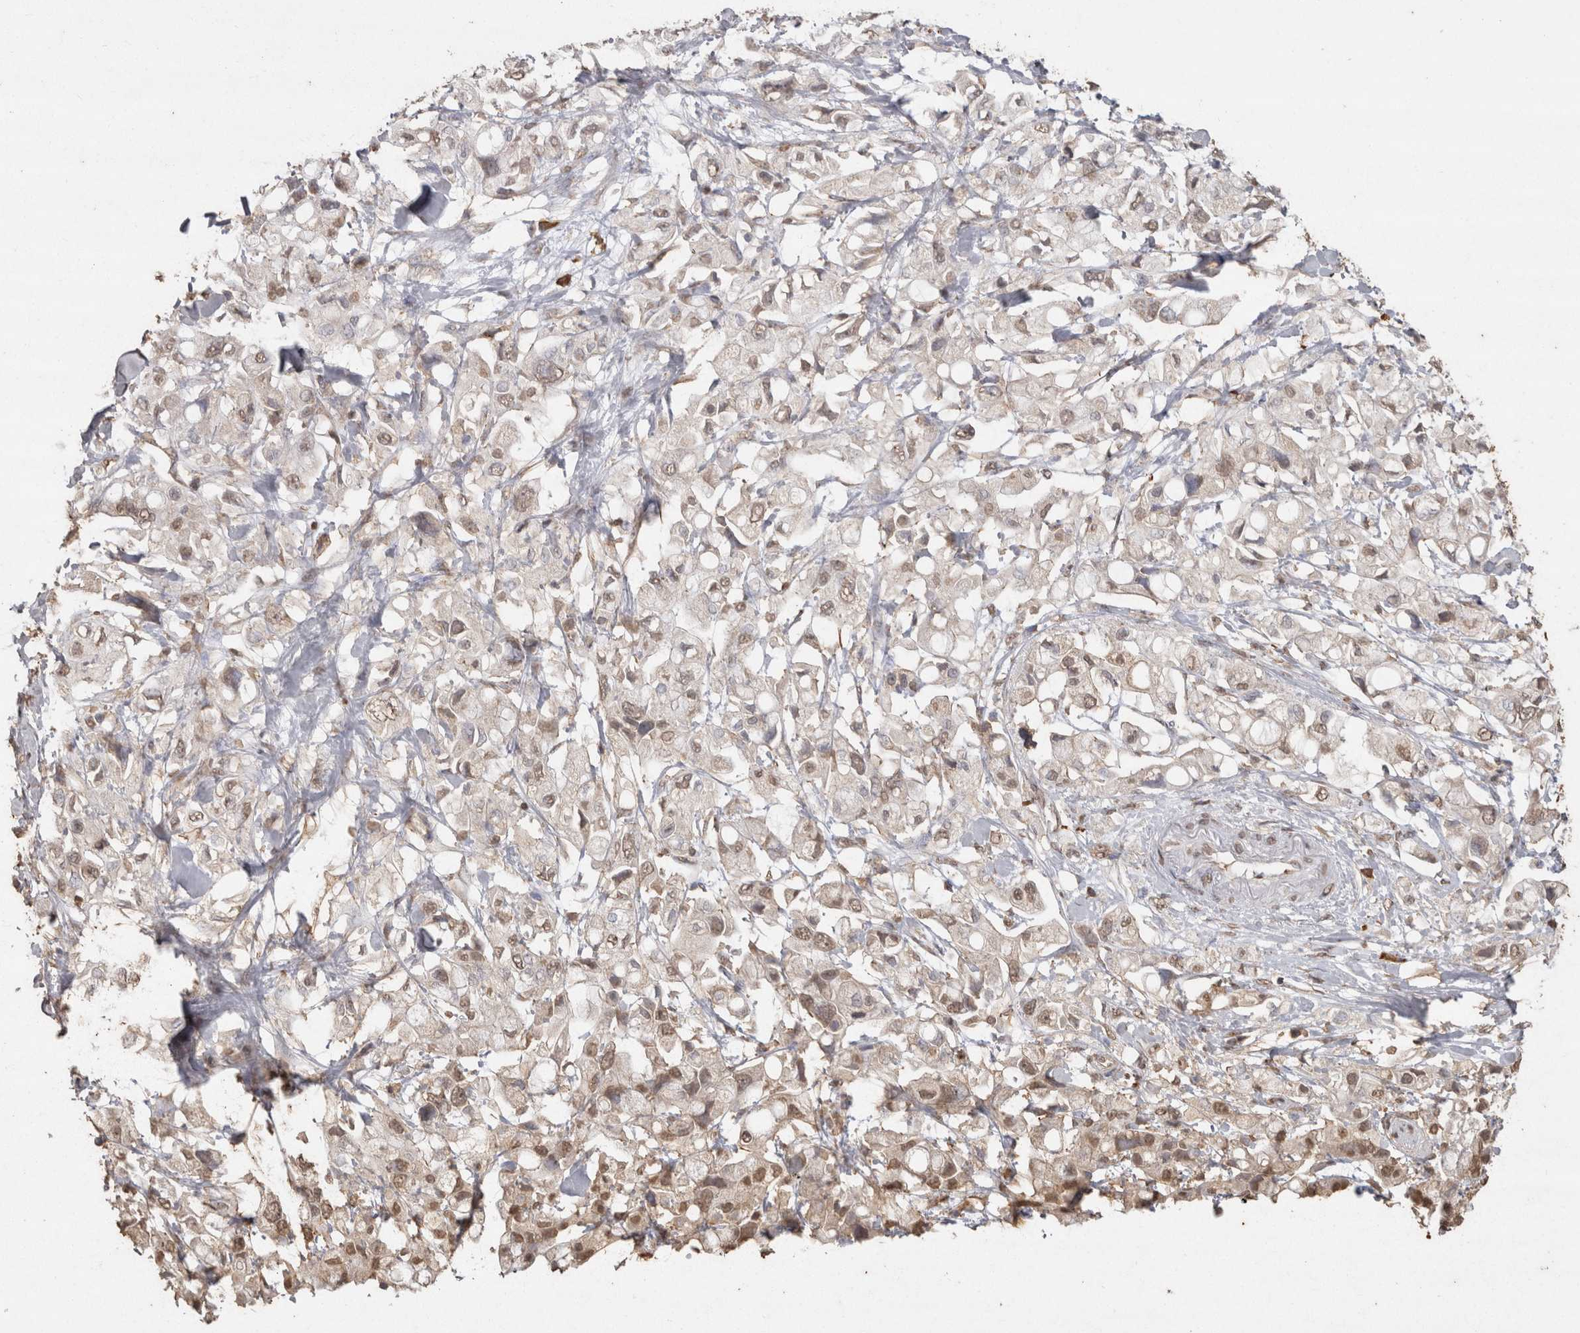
{"staining": {"intensity": "weak", "quantity": ">75%", "location": "cytoplasmic/membranous,nuclear"}, "tissue": "pancreatic cancer", "cell_type": "Tumor cells", "image_type": "cancer", "snomed": [{"axis": "morphology", "description": "Adenocarcinoma, NOS"}, {"axis": "topography", "description": "Pancreas"}], "caption": "Pancreatic cancer (adenocarcinoma) was stained to show a protein in brown. There is low levels of weak cytoplasmic/membranous and nuclear positivity in approximately >75% of tumor cells.", "gene": "CRELD2", "patient": {"sex": "female", "age": 56}}